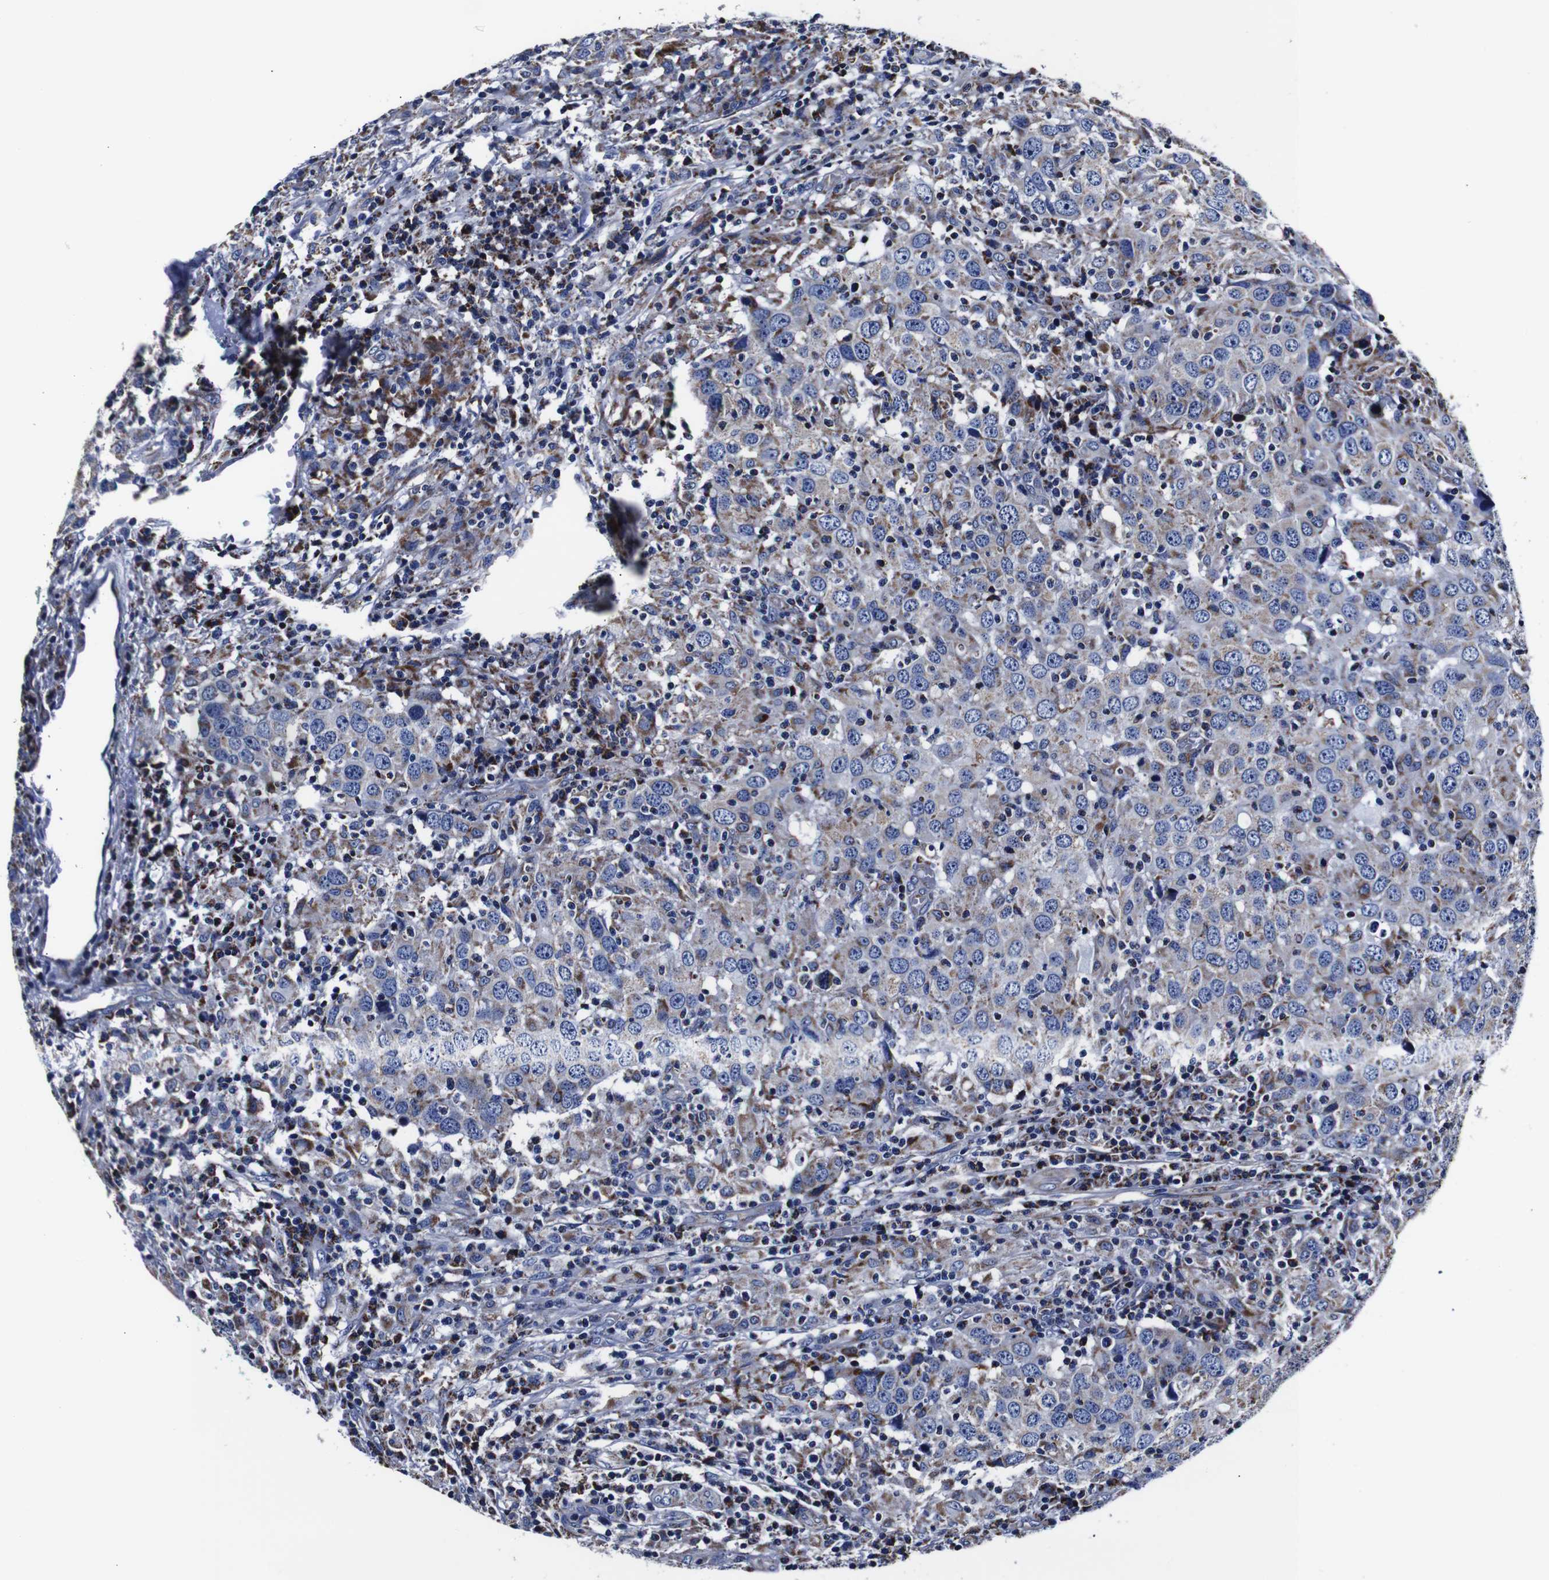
{"staining": {"intensity": "moderate", "quantity": "<25%", "location": "cytoplasmic/membranous"}, "tissue": "head and neck cancer", "cell_type": "Tumor cells", "image_type": "cancer", "snomed": [{"axis": "morphology", "description": "Adenocarcinoma, NOS"}, {"axis": "topography", "description": "Salivary gland"}, {"axis": "topography", "description": "Head-Neck"}], "caption": "The photomicrograph displays immunohistochemical staining of head and neck adenocarcinoma. There is moderate cytoplasmic/membranous positivity is seen in approximately <25% of tumor cells.", "gene": "FKBP9", "patient": {"sex": "female", "age": 65}}